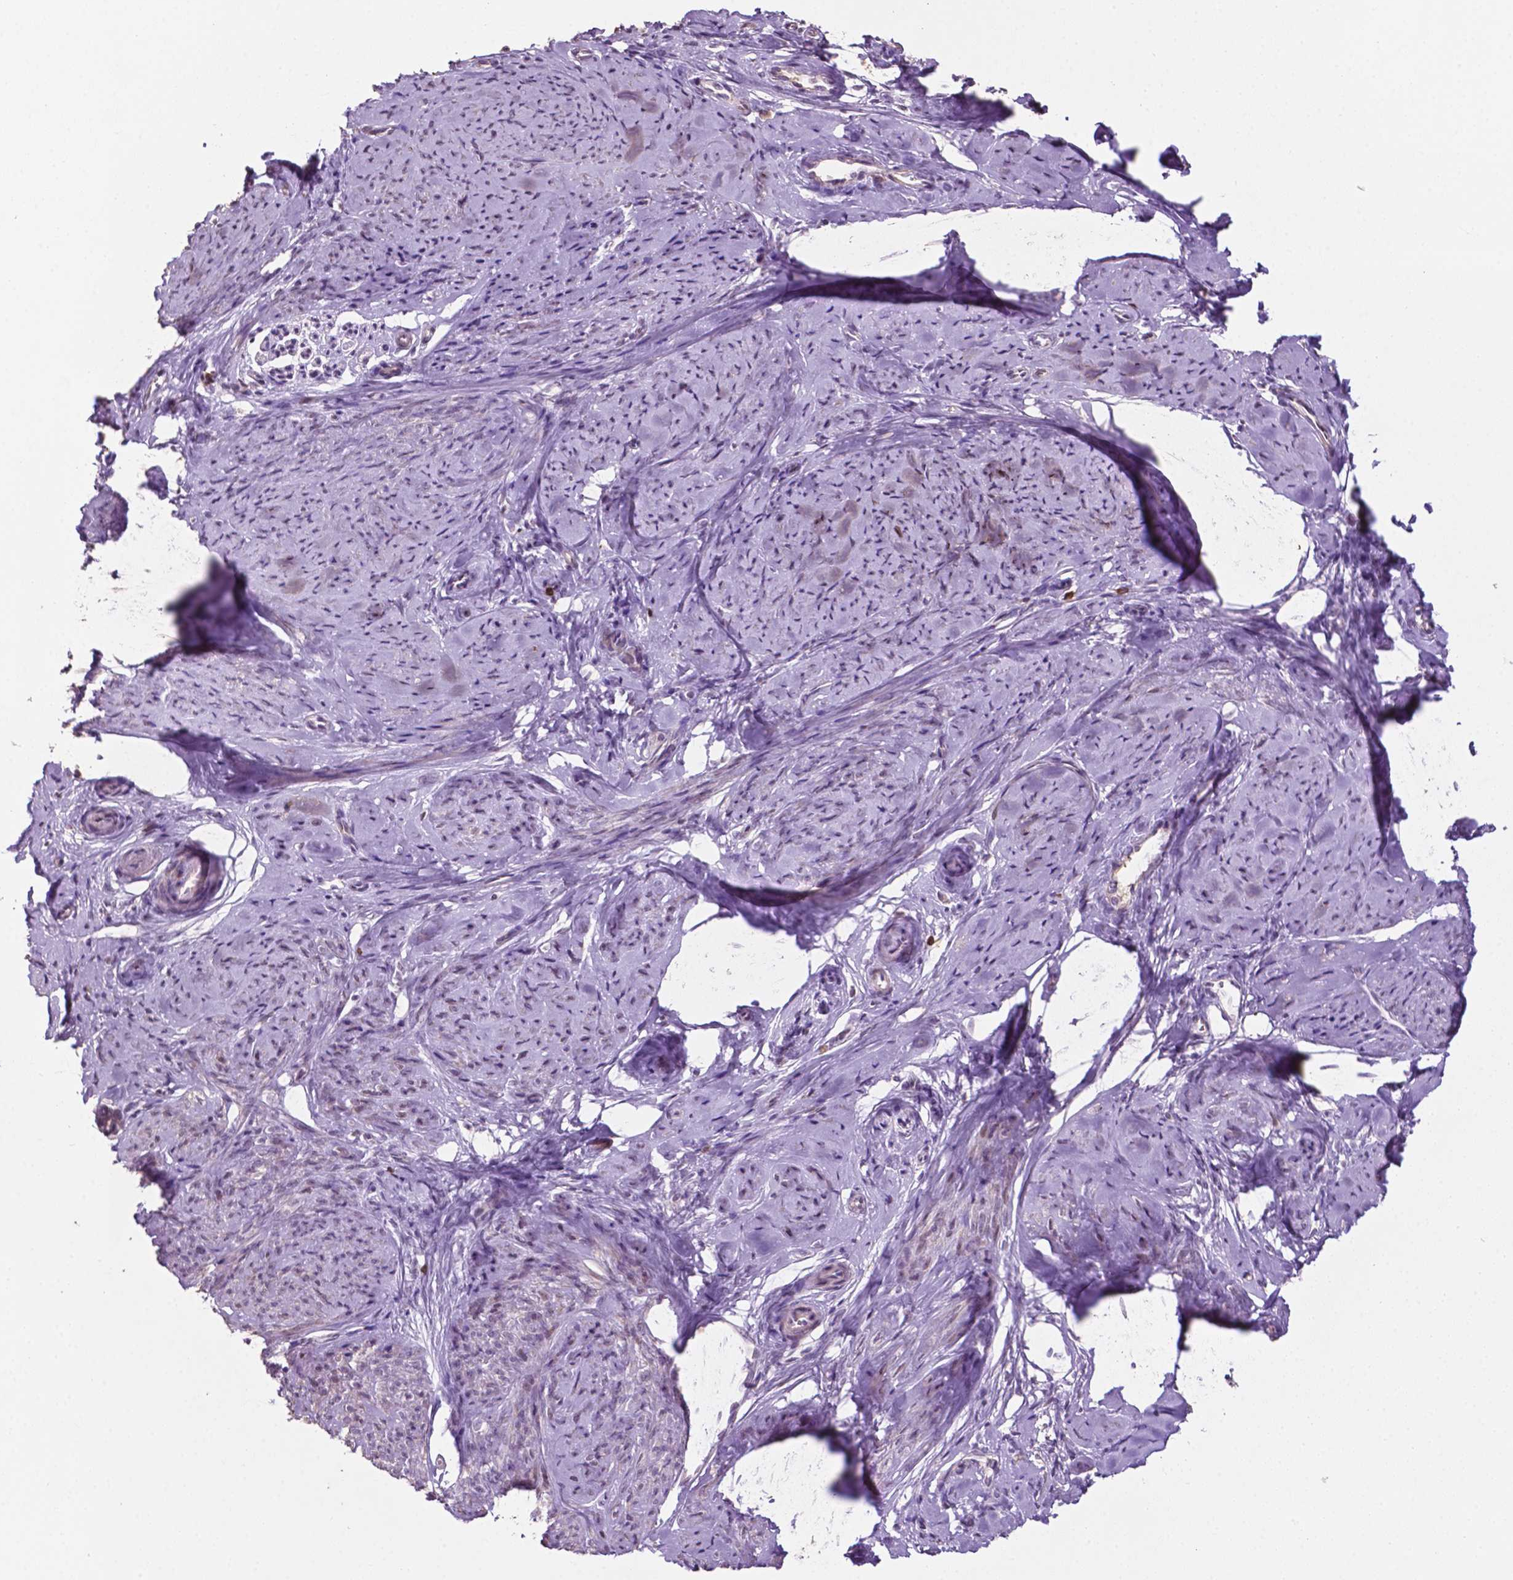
{"staining": {"intensity": "weak", "quantity": "25%-75%", "location": "cytoplasmic/membranous"}, "tissue": "smooth muscle", "cell_type": "Smooth muscle cells", "image_type": "normal", "snomed": [{"axis": "morphology", "description": "Normal tissue, NOS"}, {"axis": "topography", "description": "Smooth muscle"}], "caption": "Brown immunohistochemical staining in unremarkable smooth muscle displays weak cytoplasmic/membranous expression in about 25%-75% of smooth muscle cells.", "gene": "TBC1D10C", "patient": {"sex": "female", "age": 48}}